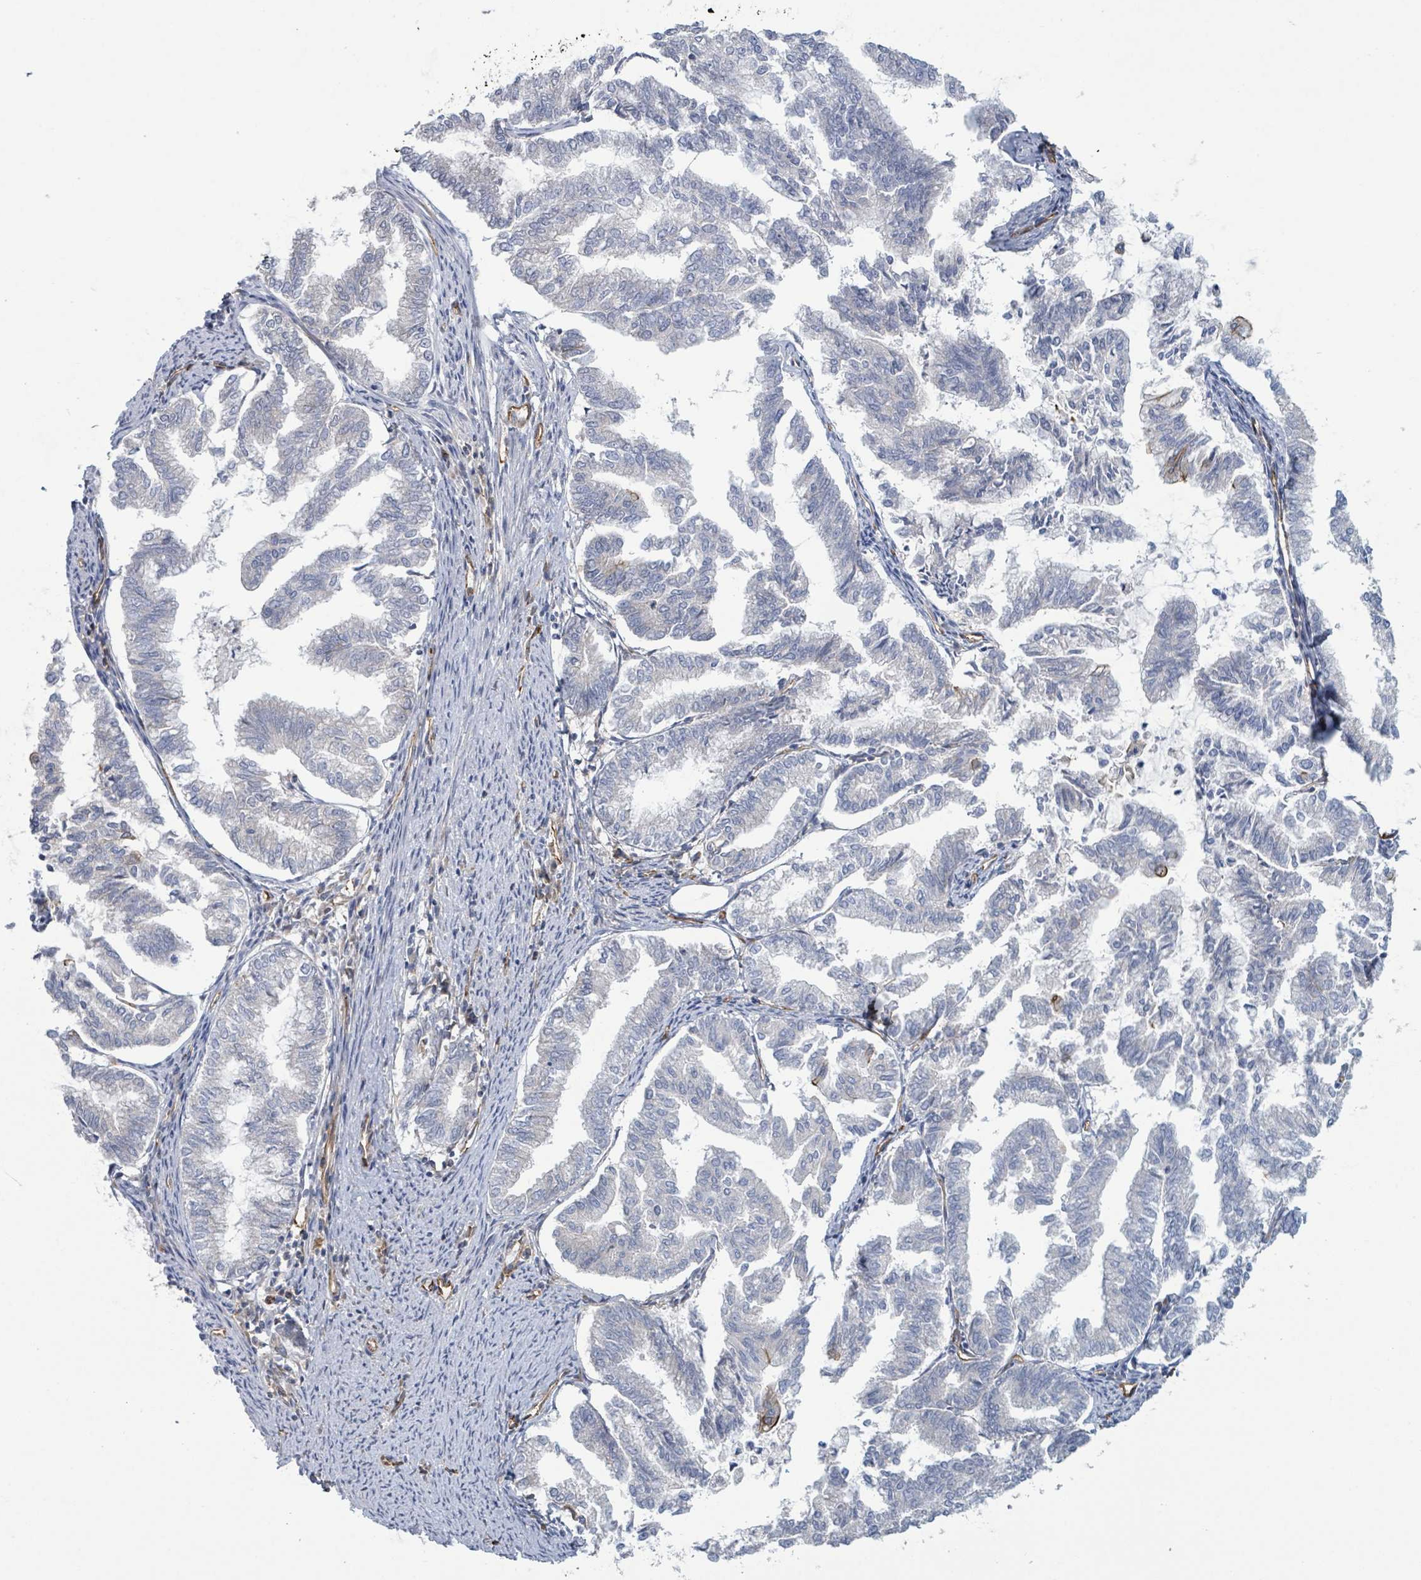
{"staining": {"intensity": "negative", "quantity": "none", "location": "none"}, "tissue": "endometrial cancer", "cell_type": "Tumor cells", "image_type": "cancer", "snomed": [{"axis": "morphology", "description": "Adenocarcinoma, NOS"}, {"axis": "topography", "description": "Endometrium"}], "caption": "Adenocarcinoma (endometrial) stained for a protein using IHC demonstrates no positivity tumor cells.", "gene": "LDOC1", "patient": {"sex": "female", "age": 79}}